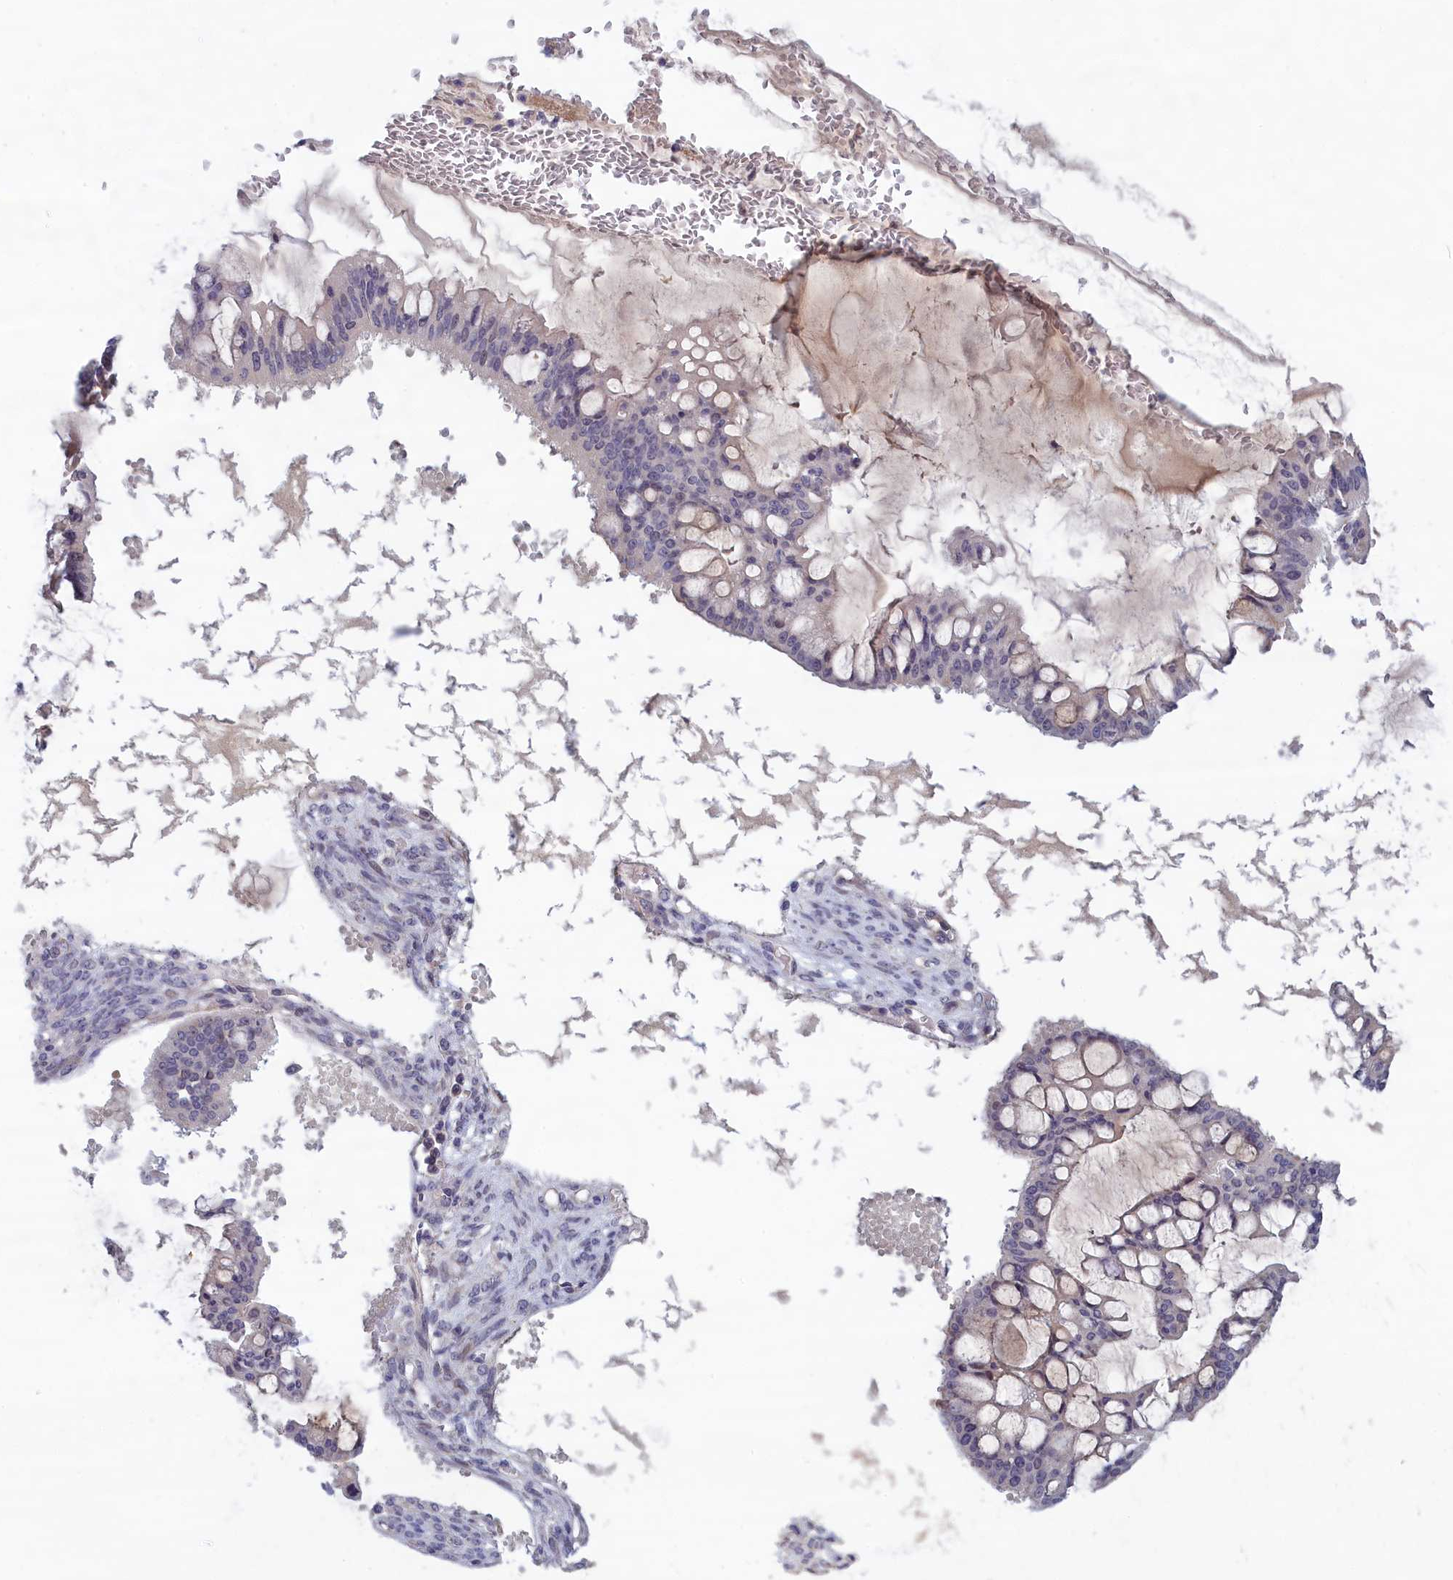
{"staining": {"intensity": "negative", "quantity": "none", "location": "none"}, "tissue": "ovarian cancer", "cell_type": "Tumor cells", "image_type": "cancer", "snomed": [{"axis": "morphology", "description": "Cystadenocarcinoma, mucinous, NOS"}, {"axis": "topography", "description": "Ovary"}], "caption": "A high-resolution photomicrograph shows immunohistochemistry (IHC) staining of ovarian mucinous cystadenocarcinoma, which exhibits no significant staining in tumor cells. Nuclei are stained in blue.", "gene": "IGFALS", "patient": {"sex": "female", "age": 73}}